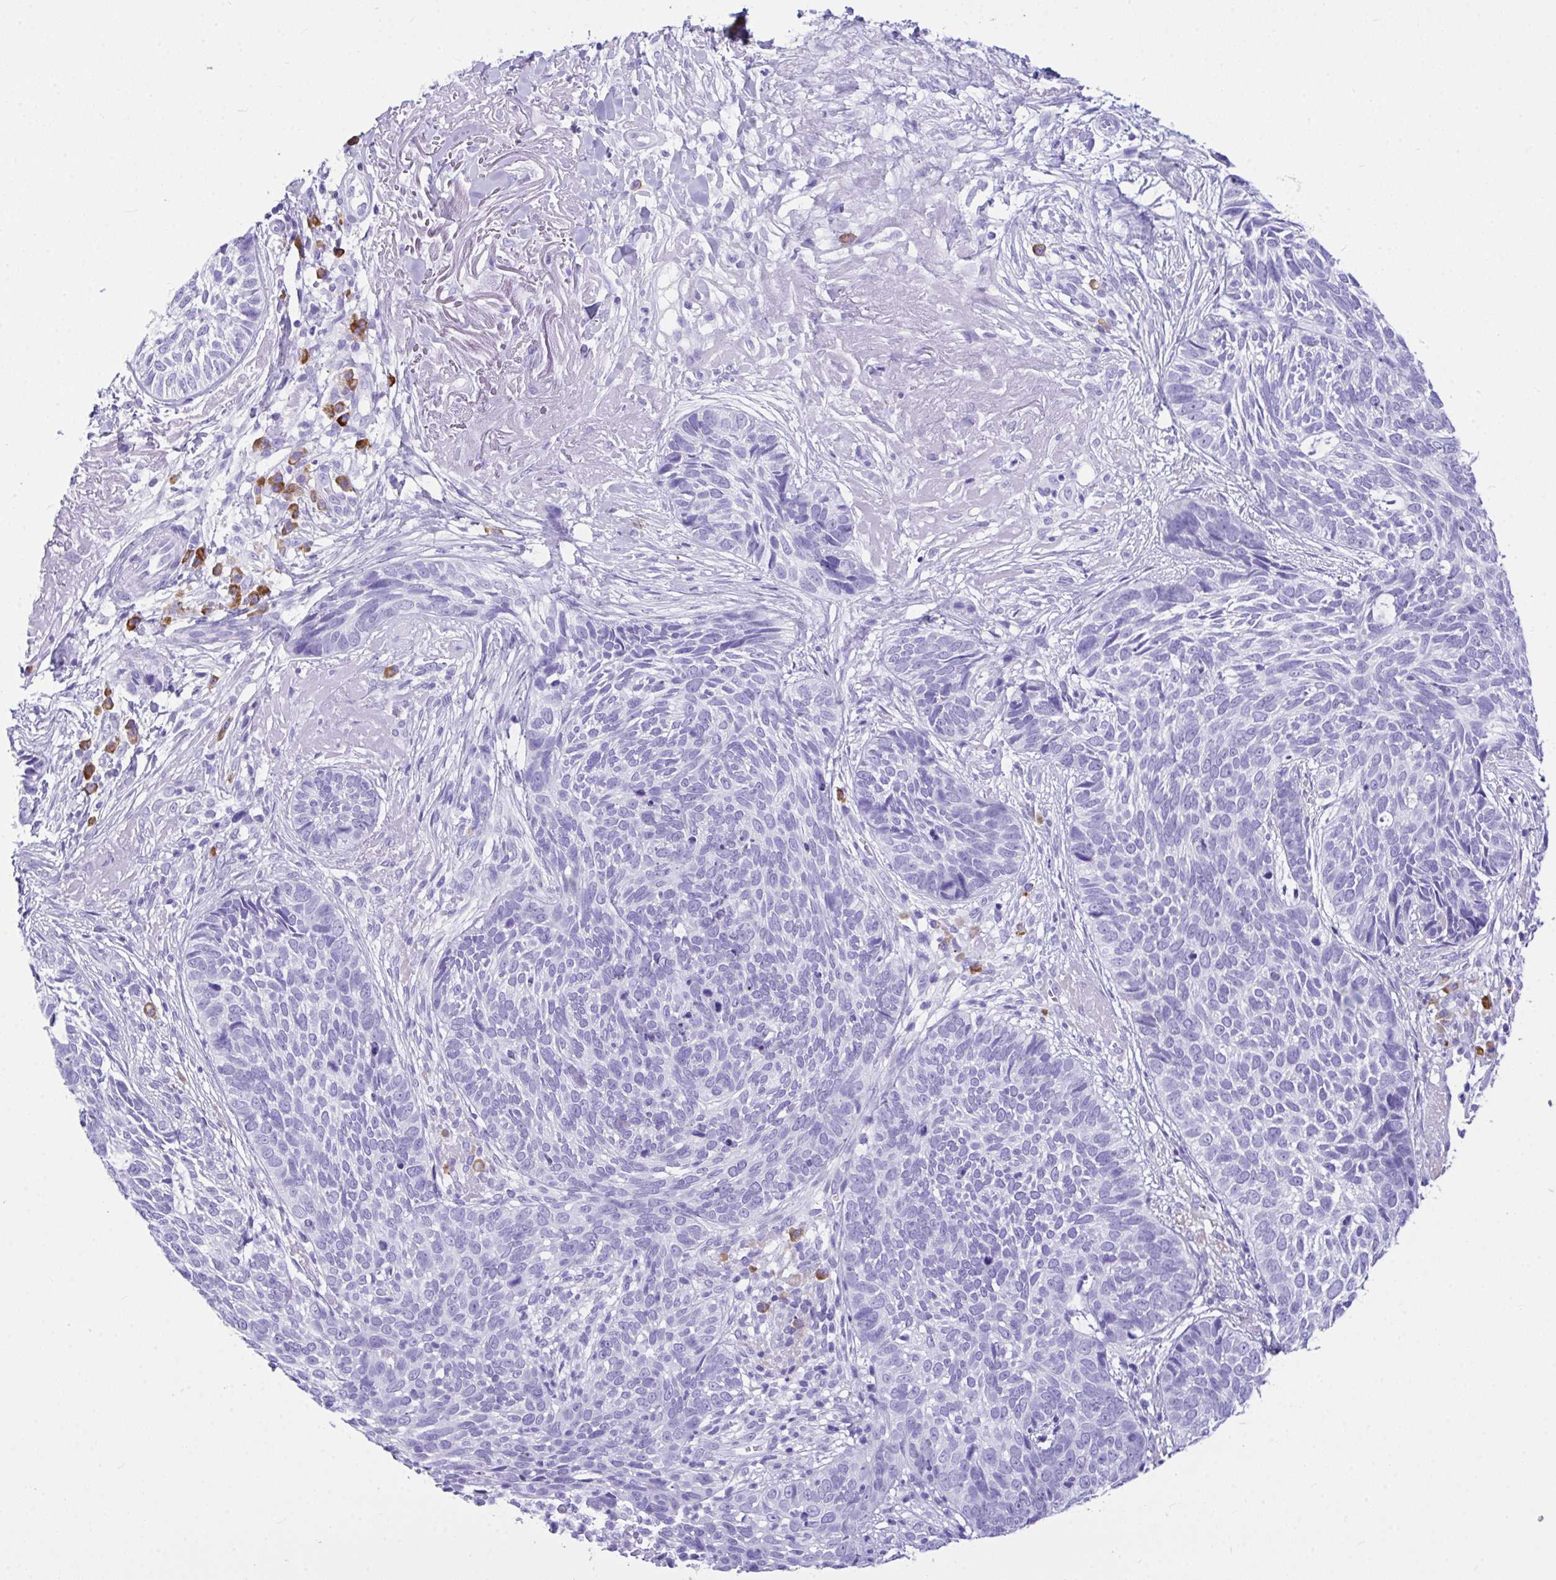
{"staining": {"intensity": "negative", "quantity": "none", "location": "none"}, "tissue": "skin cancer", "cell_type": "Tumor cells", "image_type": "cancer", "snomed": [{"axis": "morphology", "description": "Basal cell carcinoma"}, {"axis": "topography", "description": "Skin"}, {"axis": "topography", "description": "Skin of face"}], "caption": "Tumor cells show no significant staining in basal cell carcinoma (skin). (Immunohistochemistry (ihc), brightfield microscopy, high magnification).", "gene": "BEST4", "patient": {"sex": "female", "age": 95}}